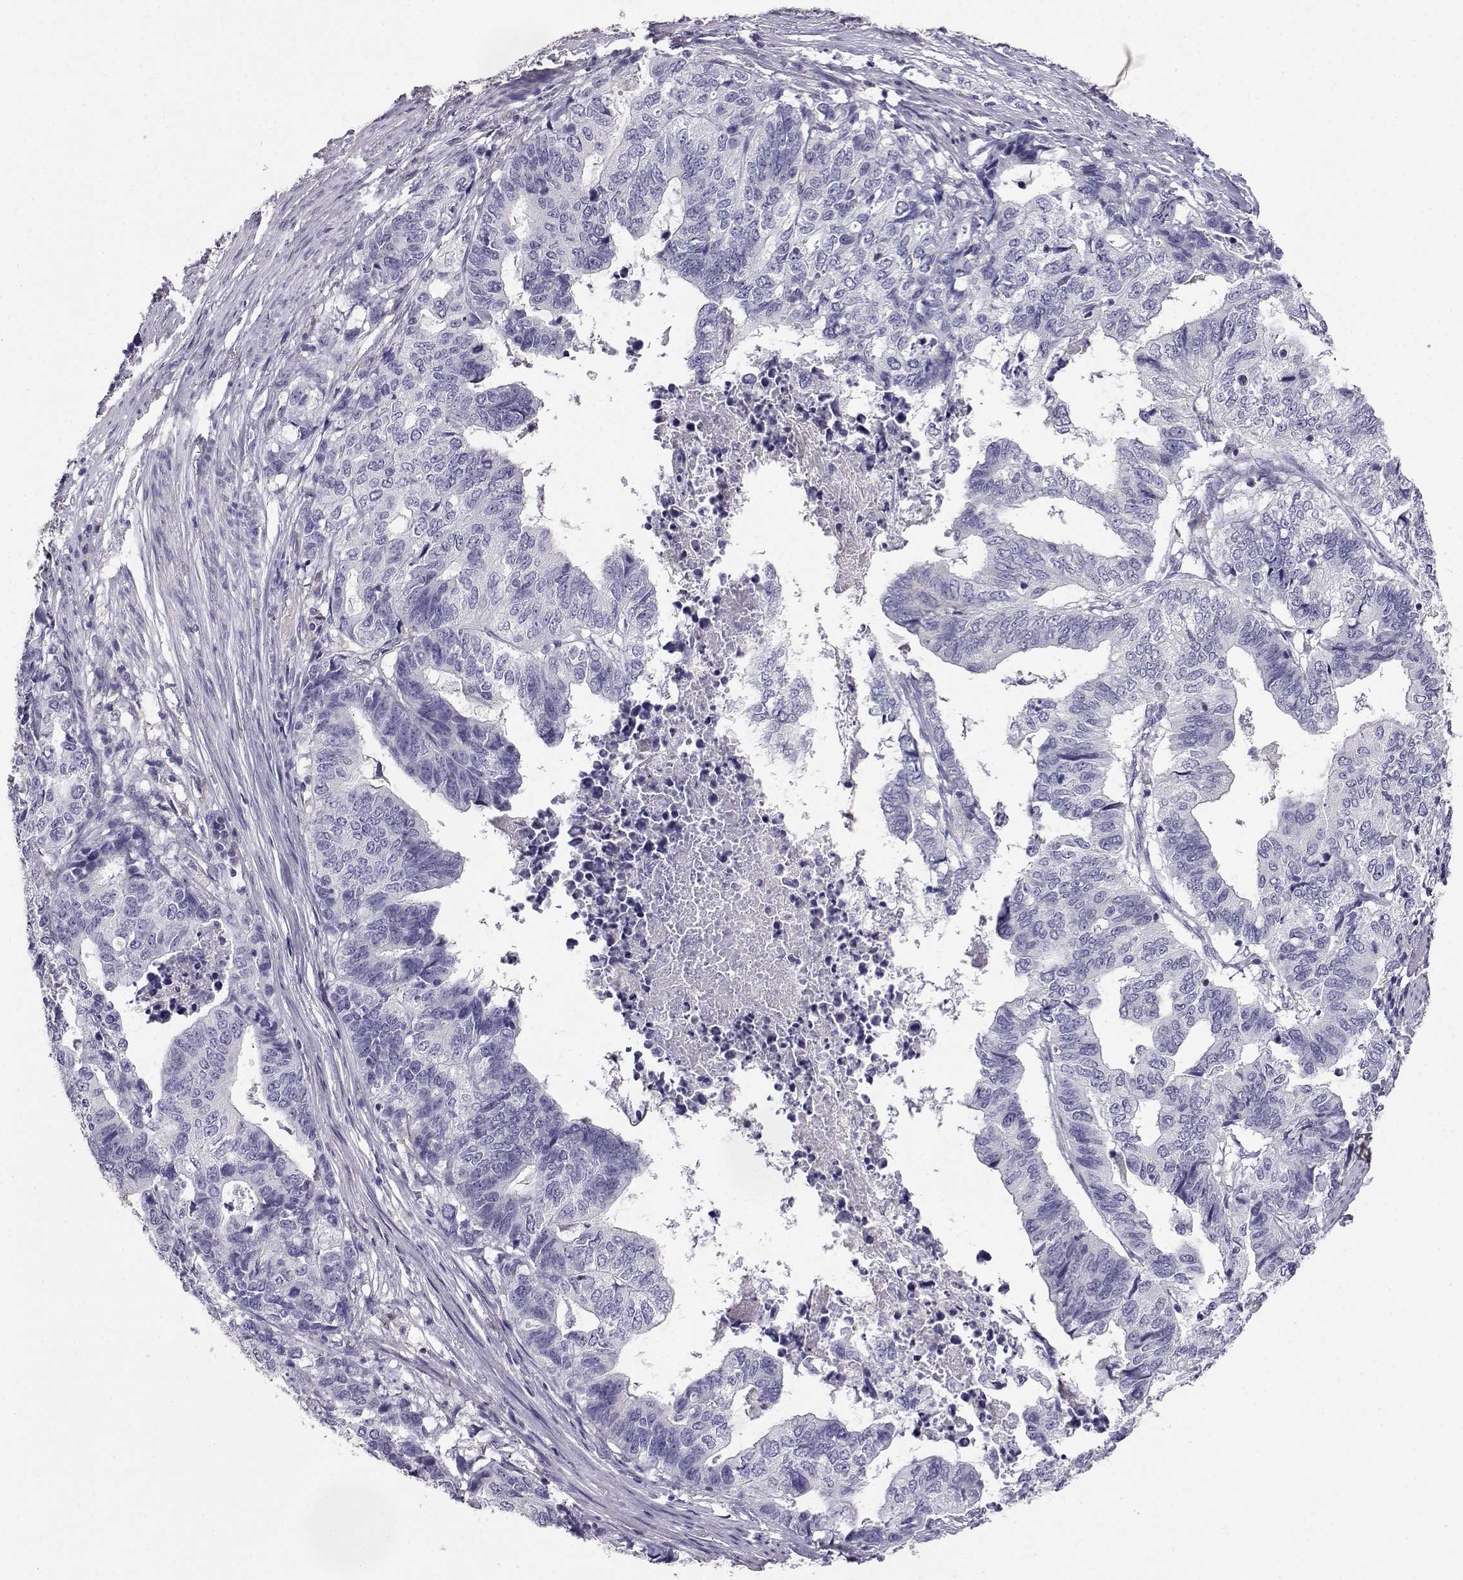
{"staining": {"intensity": "negative", "quantity": "none", "location": "none"}, "tissue": "stomach cancer", "cell_type": "Tumor cells", "image_type": "cancer", "snomed": [{"axis": "morphology", "description": "Adenocarcinoma, NOS"}, {"axis": "topography", "description": "Stomach, upper"}], "caption": "Immunohistochemistry (IHC) of human stomach cancer (adenocarcinoma) displays no expression in tumor cells.", "gene": "AKR1B1", "patient": {"sex": "female", "age": 67}}